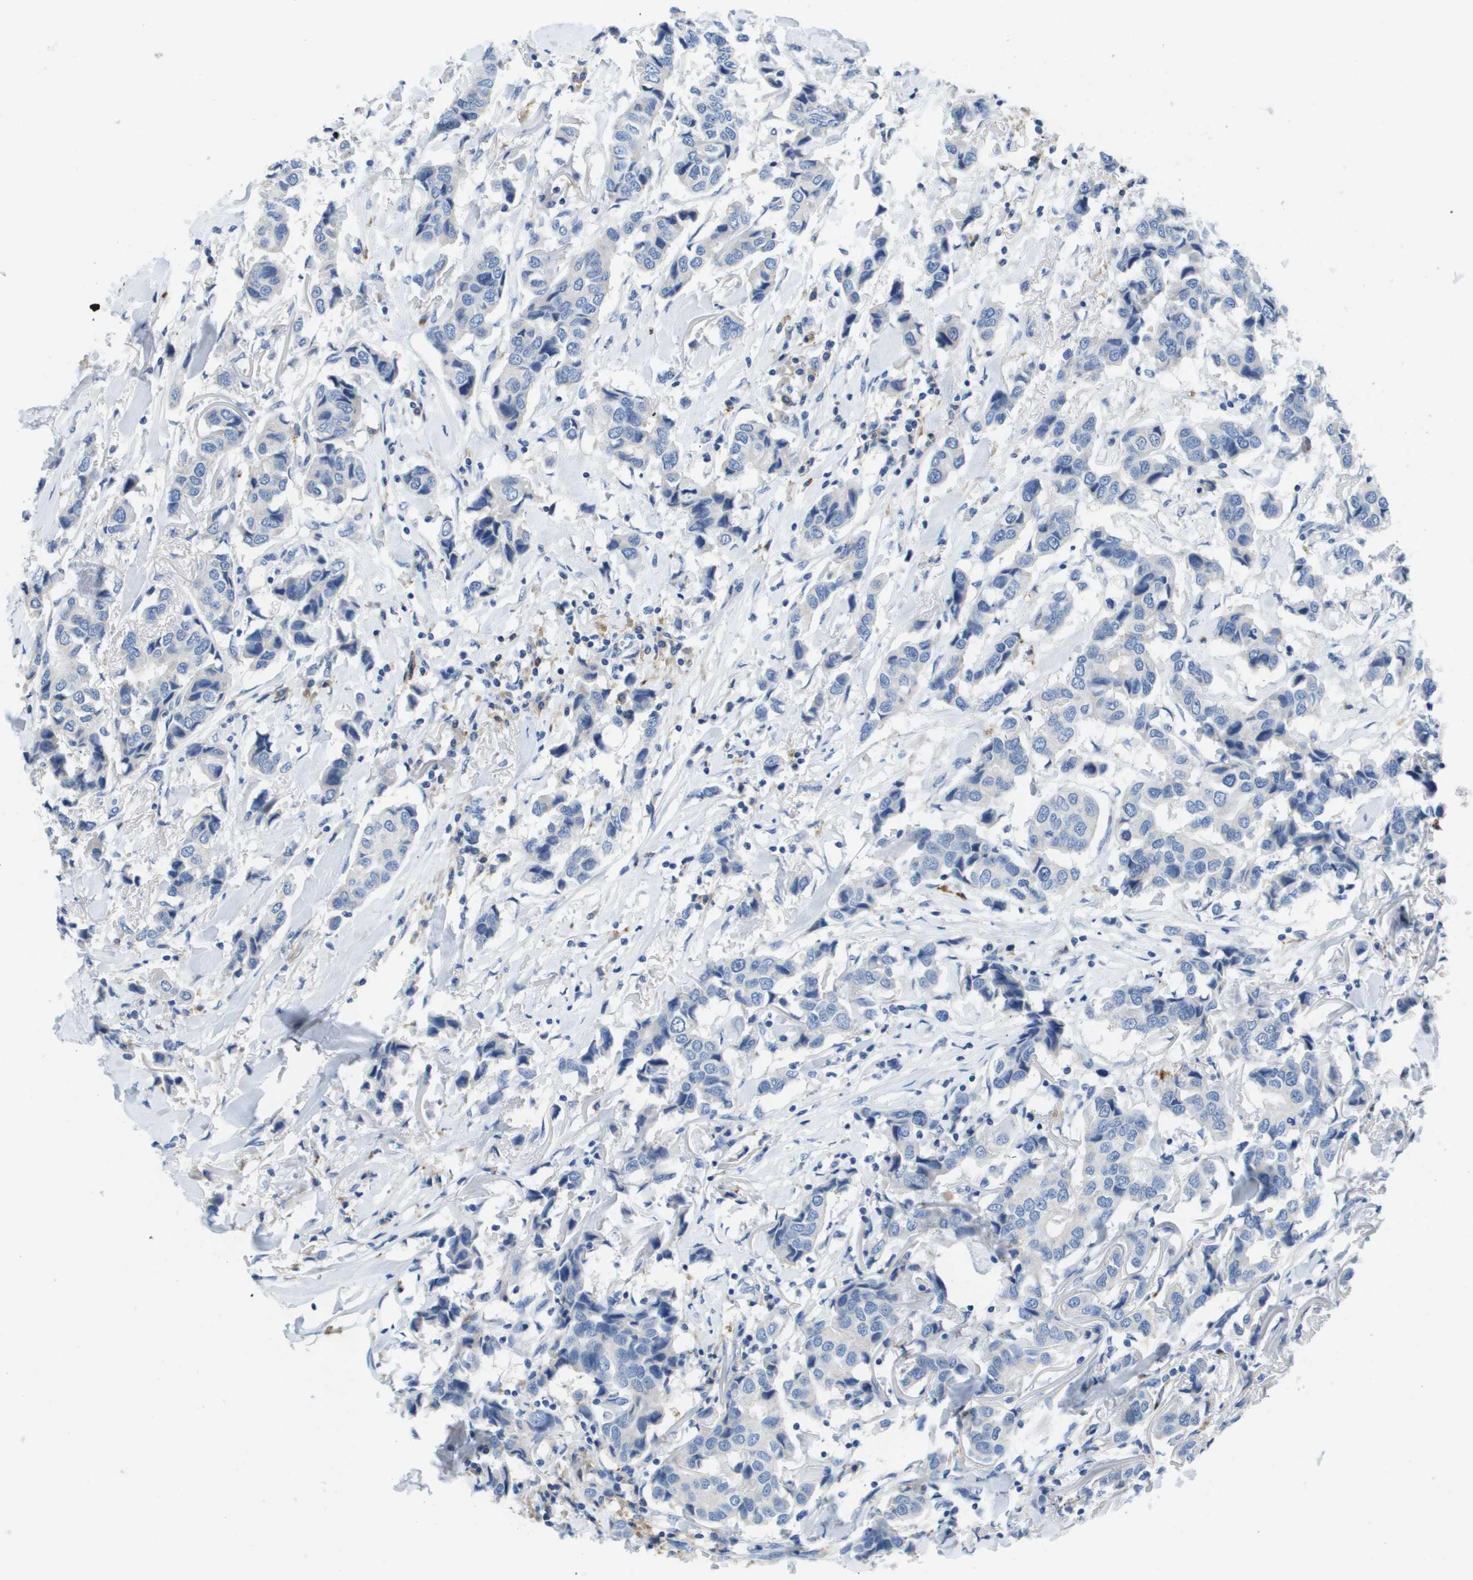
{"staining": {"intensity": "negative", "quantity": "none", "location": "none"}, "tissue": "breast cancer", "cell_type": "Tumor cells", "image_type": "cancer", "snomed": [{"axis": "morphology", "description": "Duct carcinoma"}, {"axis": "topography", "description": "Breast"}], "caption": "Immunohistochemical staining of human breast intraductal carcinoma shows no significant expression in tumor cells.", "gene": "MS4A1", "patient": {"sex": "female", "age": 80}}